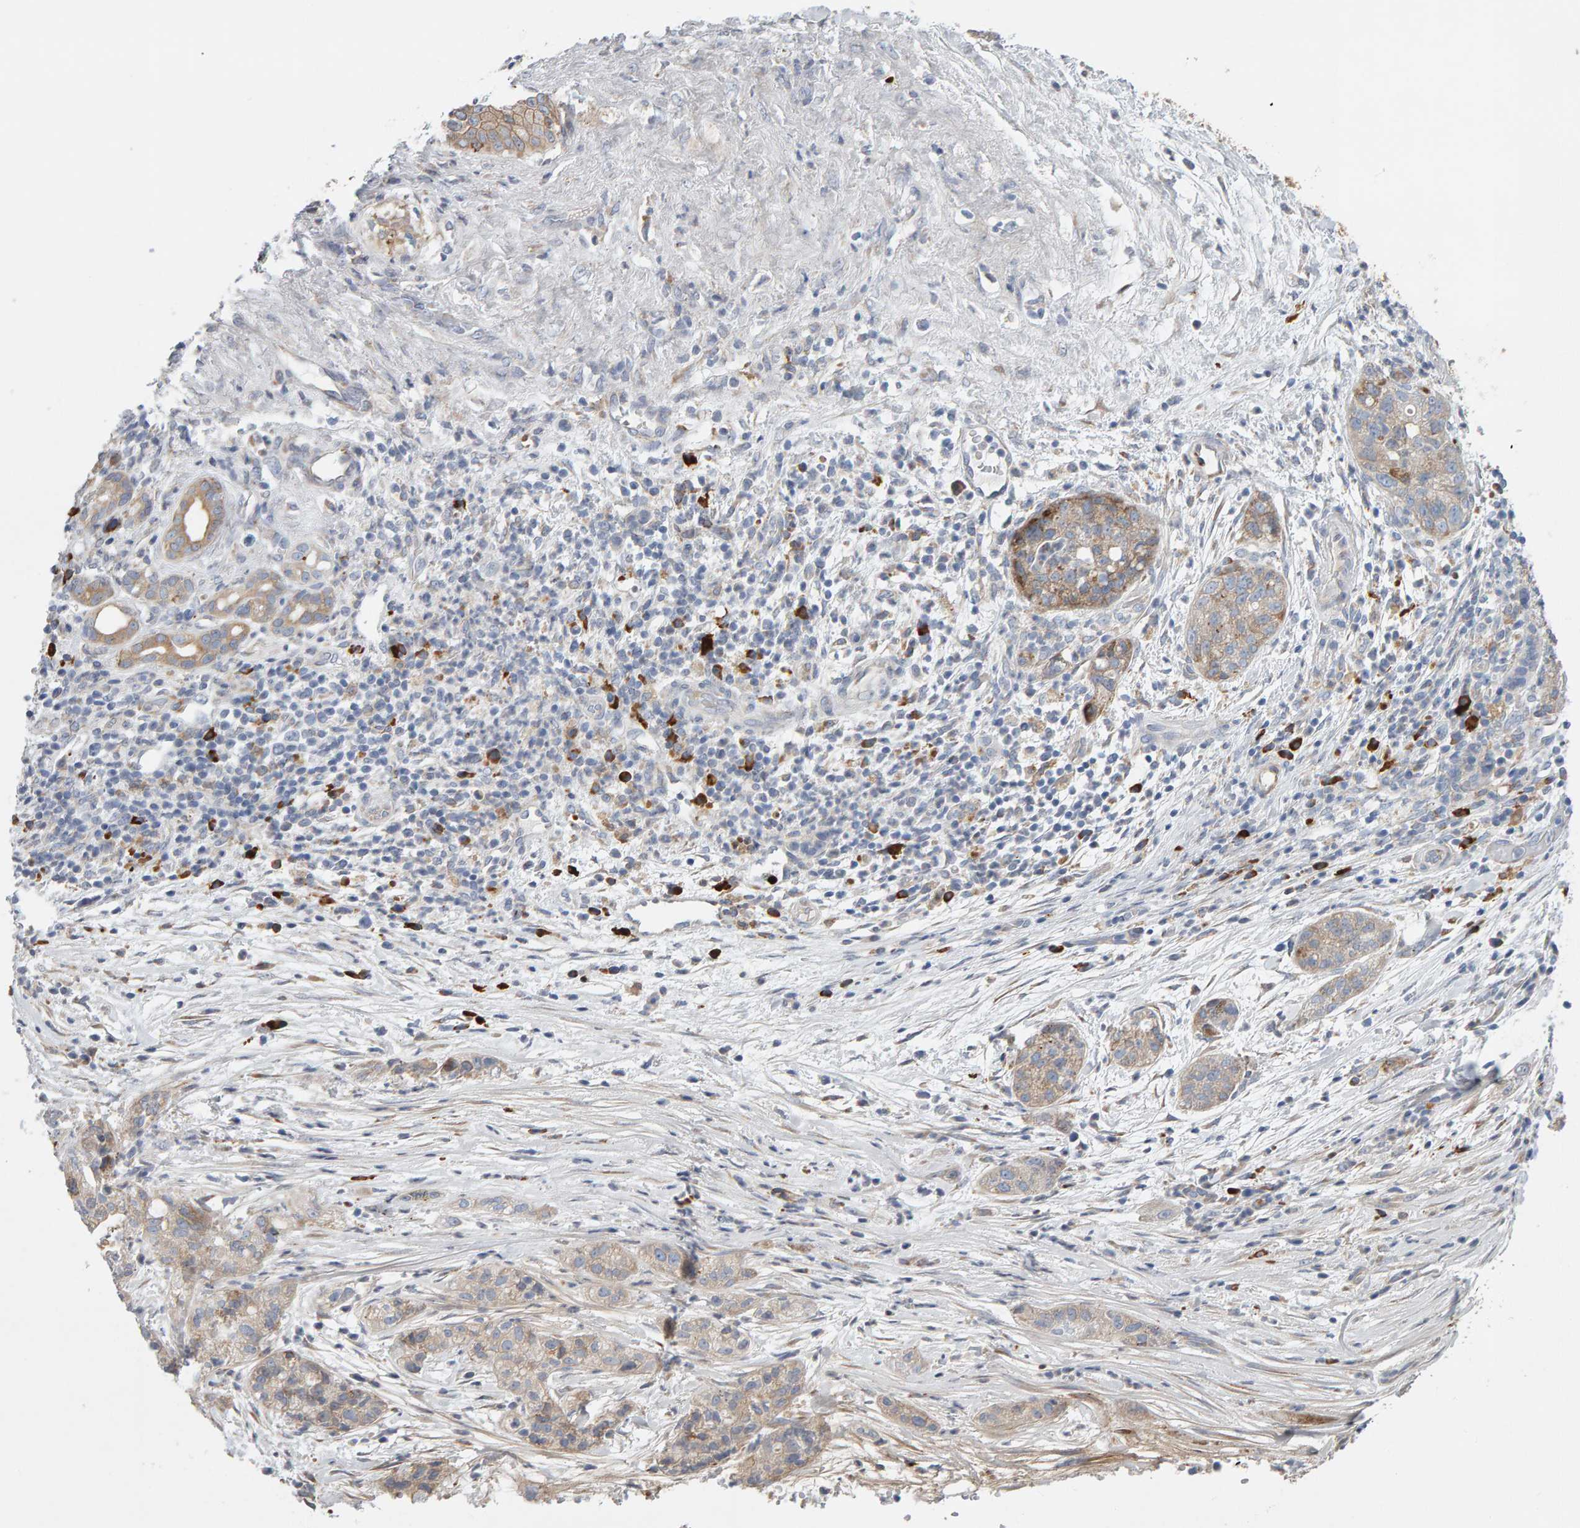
{"staining": {"intensity": "weak", "quantity": ">75%", "location": "cytoplasmic/membranous"}, "tissue": "pancreatic cancer", "cell_type": "Tumor cells", "image_type": "cancer", "snomed": [{"axis": "morphology", "description": "Adenocarcinoma, NOS"}, {"axis": "topography", "description": "Pancreas"}], "caption": "The histopathology image shows immunohistochemical staining of pancreatic adenocarcinoma. There is weak cytoplasmic/membranous positivity is appreciated in approximately >75% of tumor cells.", "gene": "ENGASE", "patient": {"sex": "female", "age": 78}}